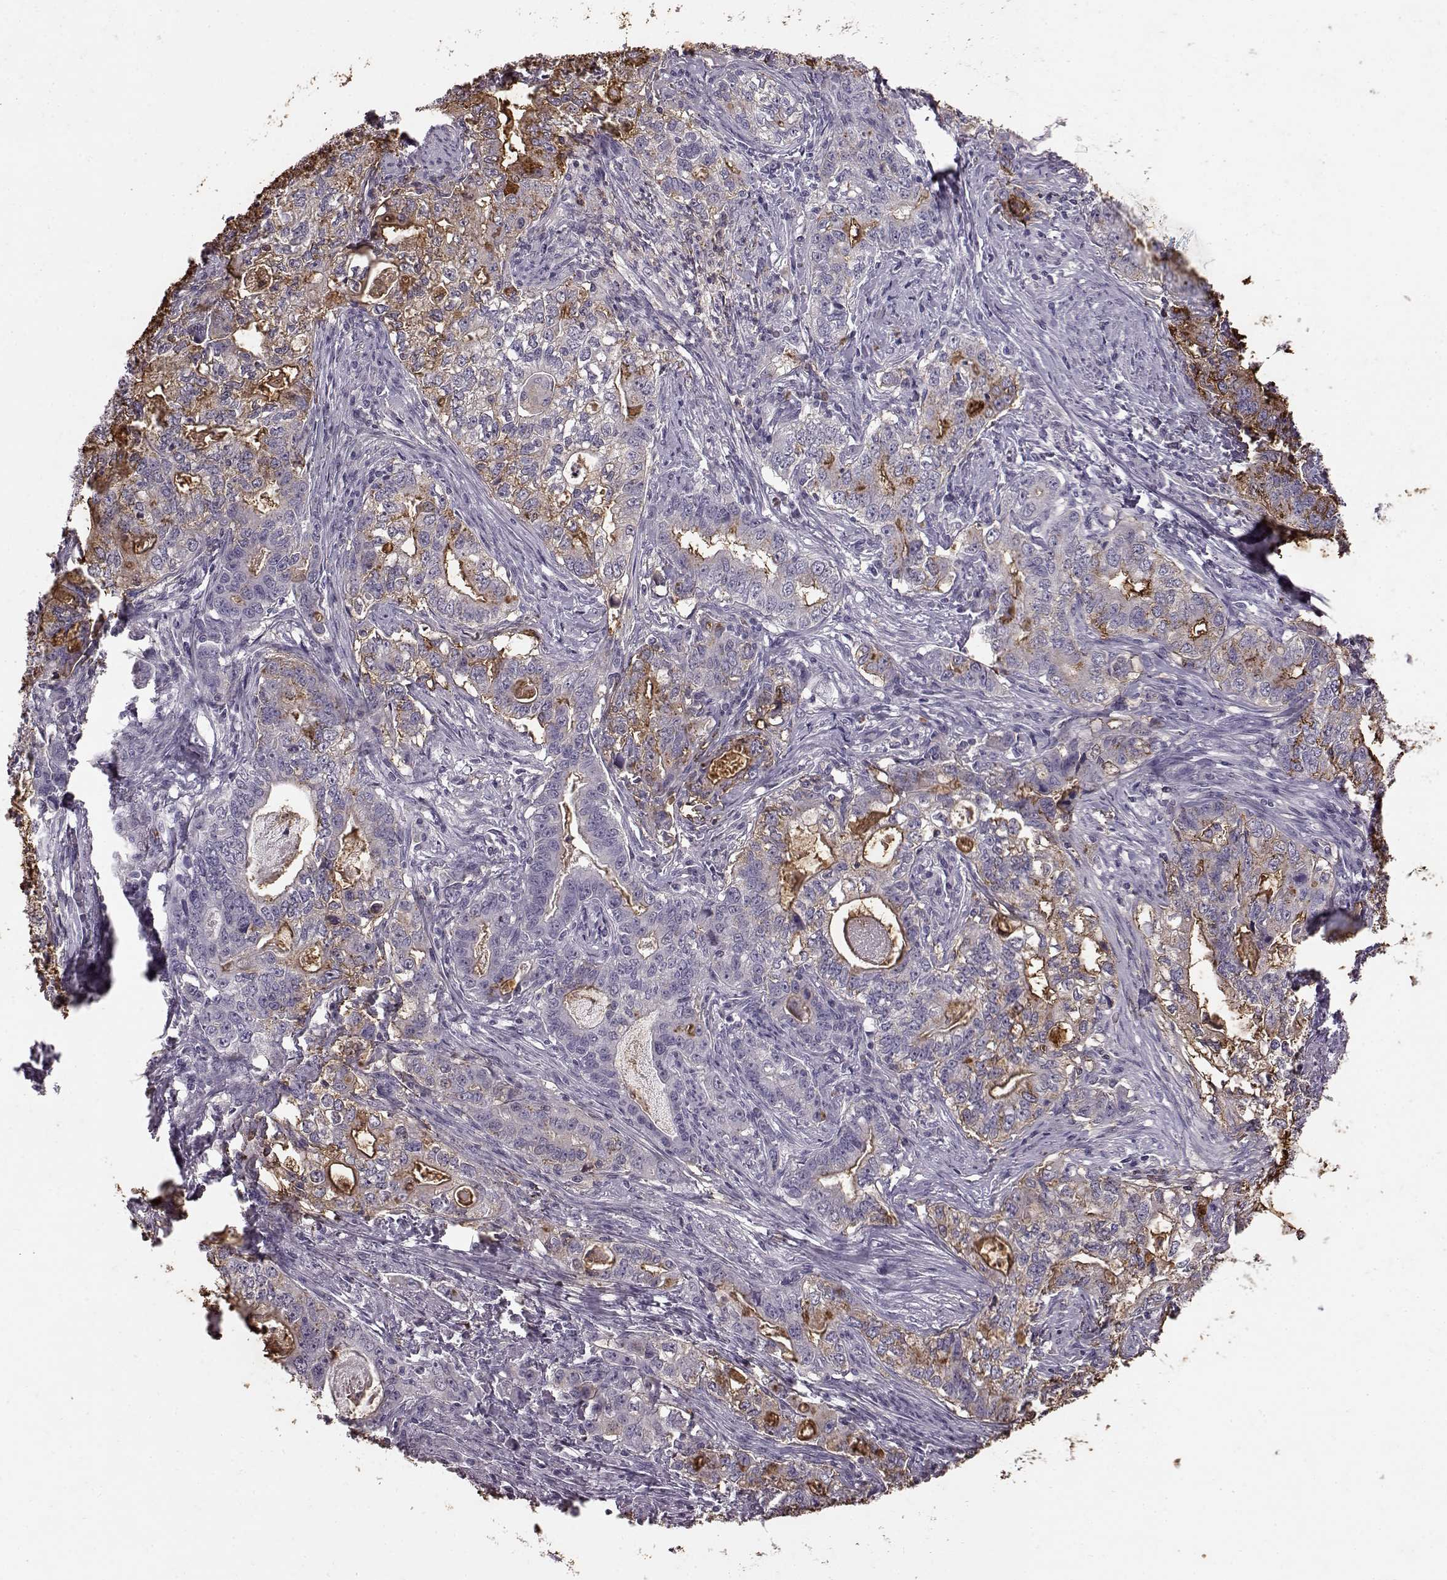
{"staining": {"intensity": "negative", "quantity": "none", "location": "none"}, "tissue": "stomach cancer", "cell_type": "Tumor cells", "image_type": "cancer", "snomed": [{"axis": "morphology", "description": "Adenocarcinoma, NOS"}, {"axis": "topography", "description": "Stomach, lower"}], "caption": "Histopathology image shows no protein staining in tumor cells of stomach cancer tissue.", "gene": "FUT4", "patient": {"sex": "female", "age": 72}}